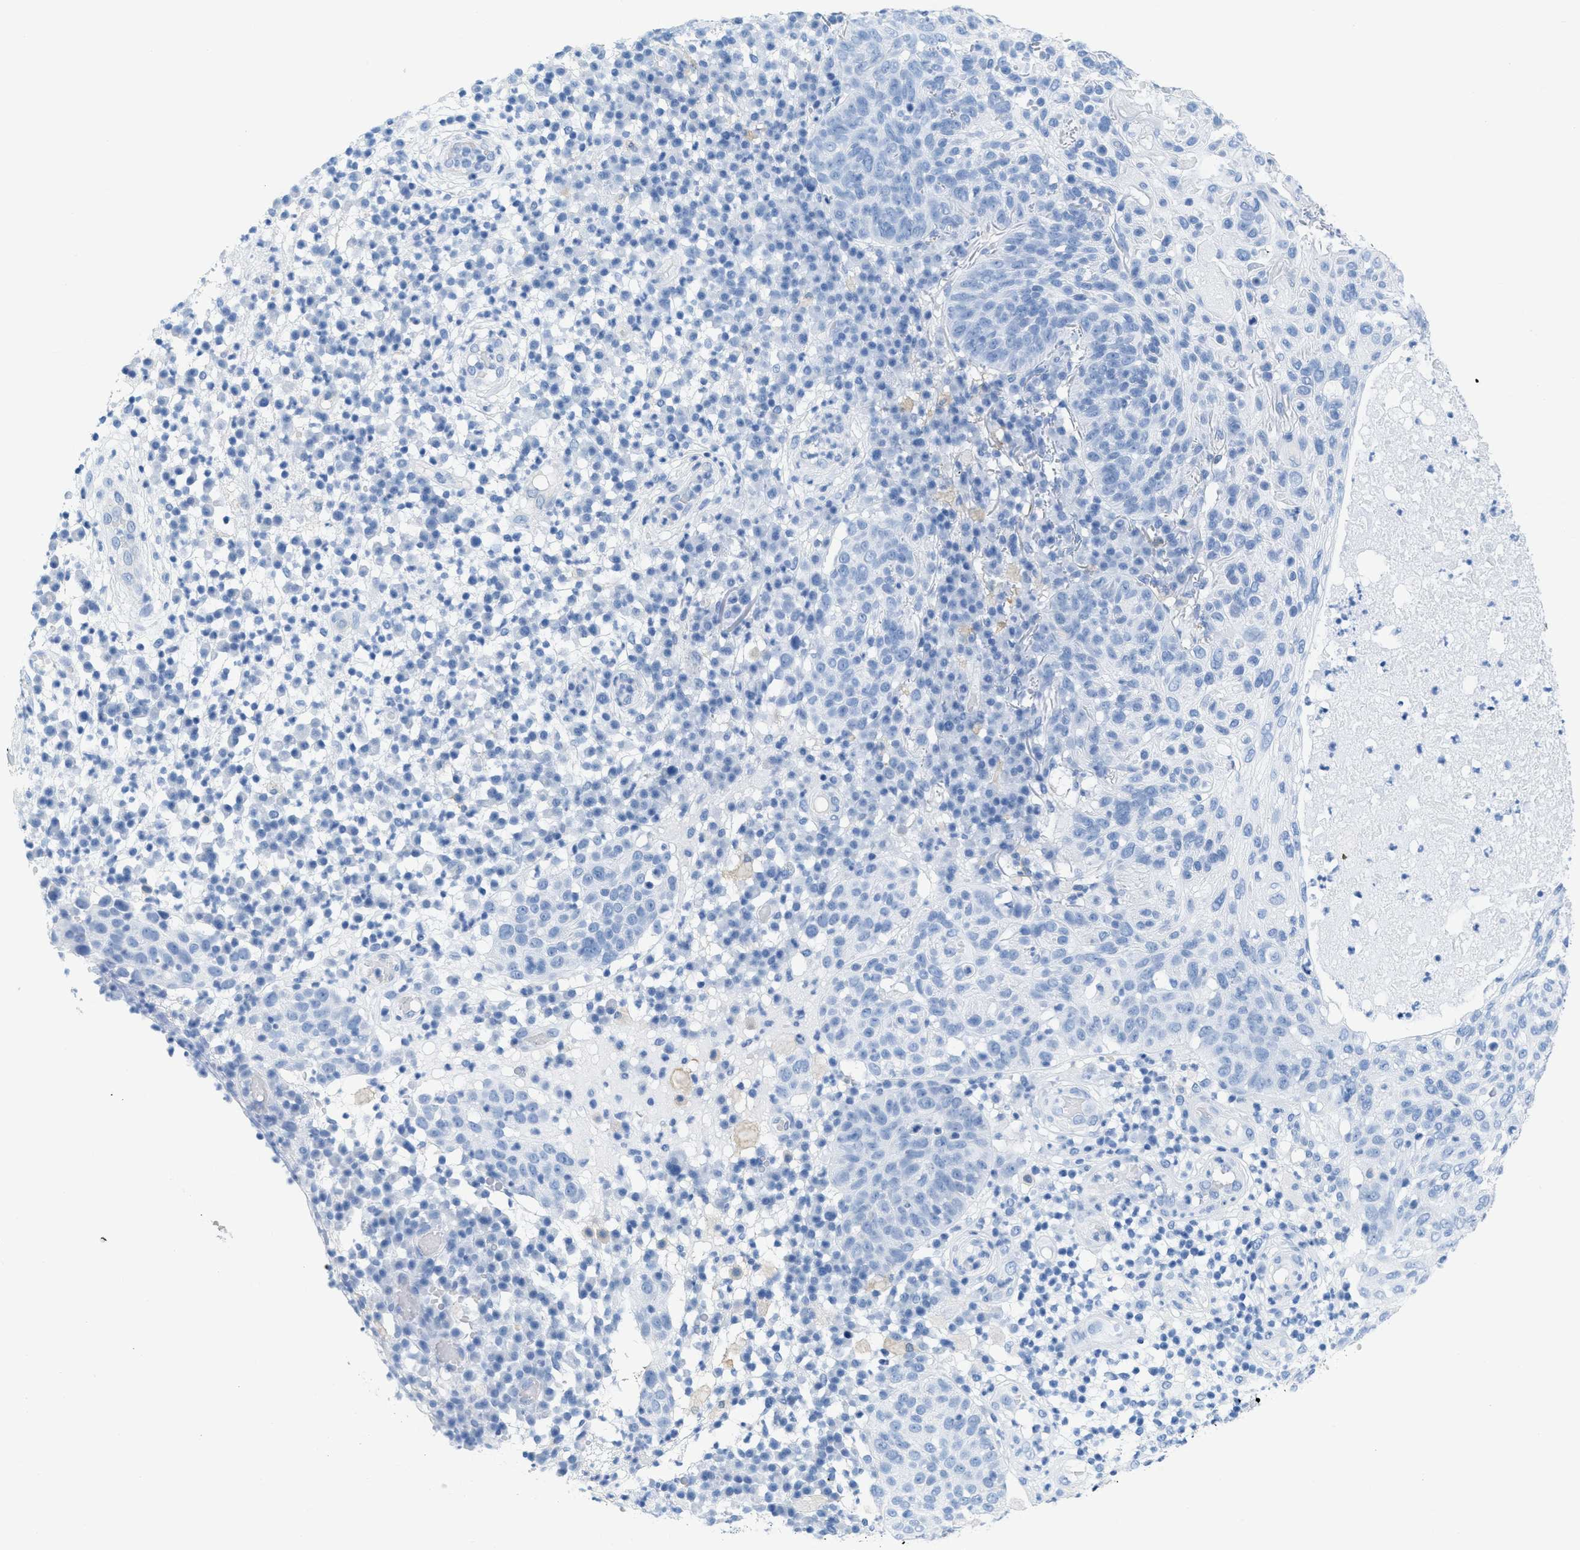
{"staining": {"intensity": "negative", "quantity": "none", "location": "none"}, "tissue": "skin cancer", "cell_type": "Tumor cells", "image_type": "cancer", "snomed": [{"axis": "morphology", "description": "Squamous cell carcinoma in situ, NOS"}, {"axis": "morphology", "description": "Squamous cell carcinoma, NOS"}, {"axis": "topography", "description": "Skin"}], "caption": "This micrograph is of skin squamous cell carcinoma stained with immunohistochemistry (IHC) to label a protein in brown with the nuclei are counter-stained blue. There is no staining in tumor cells. (Stains: DAB (3,3'-diaminobenzidine) immunohistochemistry (IHC) with hematoxylin counter stain, Microscopy: brightfield microscopy at high magnification).", "gene": "ASGR1", "patient": {"sex": "male", "age": 93}}